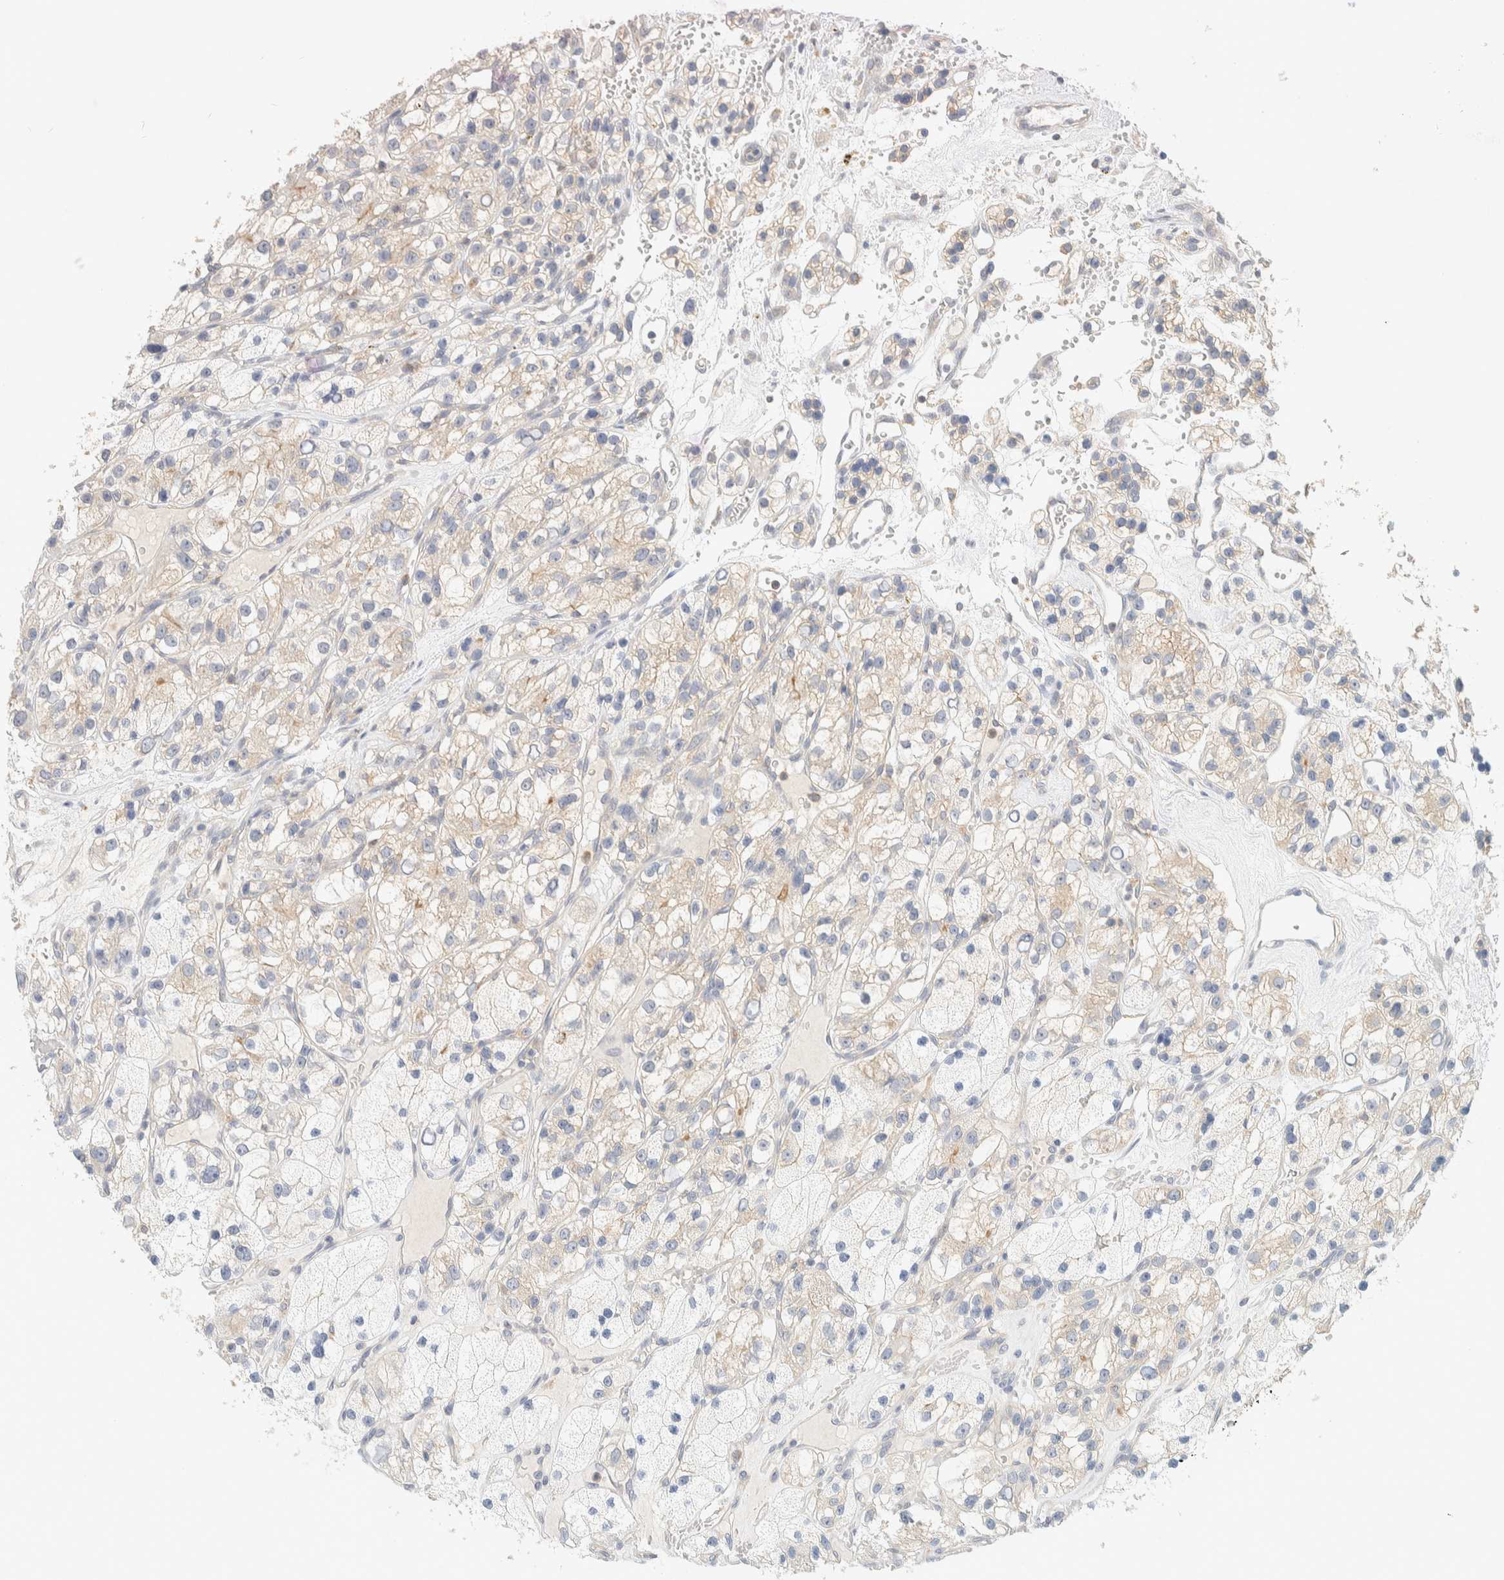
{"staining": {"intensity": "weak", "quantity": ">75%", "location": "cytoplasmic/membranous"}, "tissue": "renal cancer", "cell_type": "Tumor cells", "image_type": "cancer", "snomed": [{"axis": "morphology", "description": "Adenocarcinoma, NOS"}, {"axis": "topography", "description": "Kidney"}], "caption": "An immunohistochemistry photomicrograph of neoplastic tissue is shown. Protein staining in brown shows weak cytoplasmic/membranous positivity in renal cancer within tumor cells. (DAB IHC with brightfield microscopy, high magnification).", "gene": "TBC1D8B", "patient": {"sex": "female", "age": 57}}